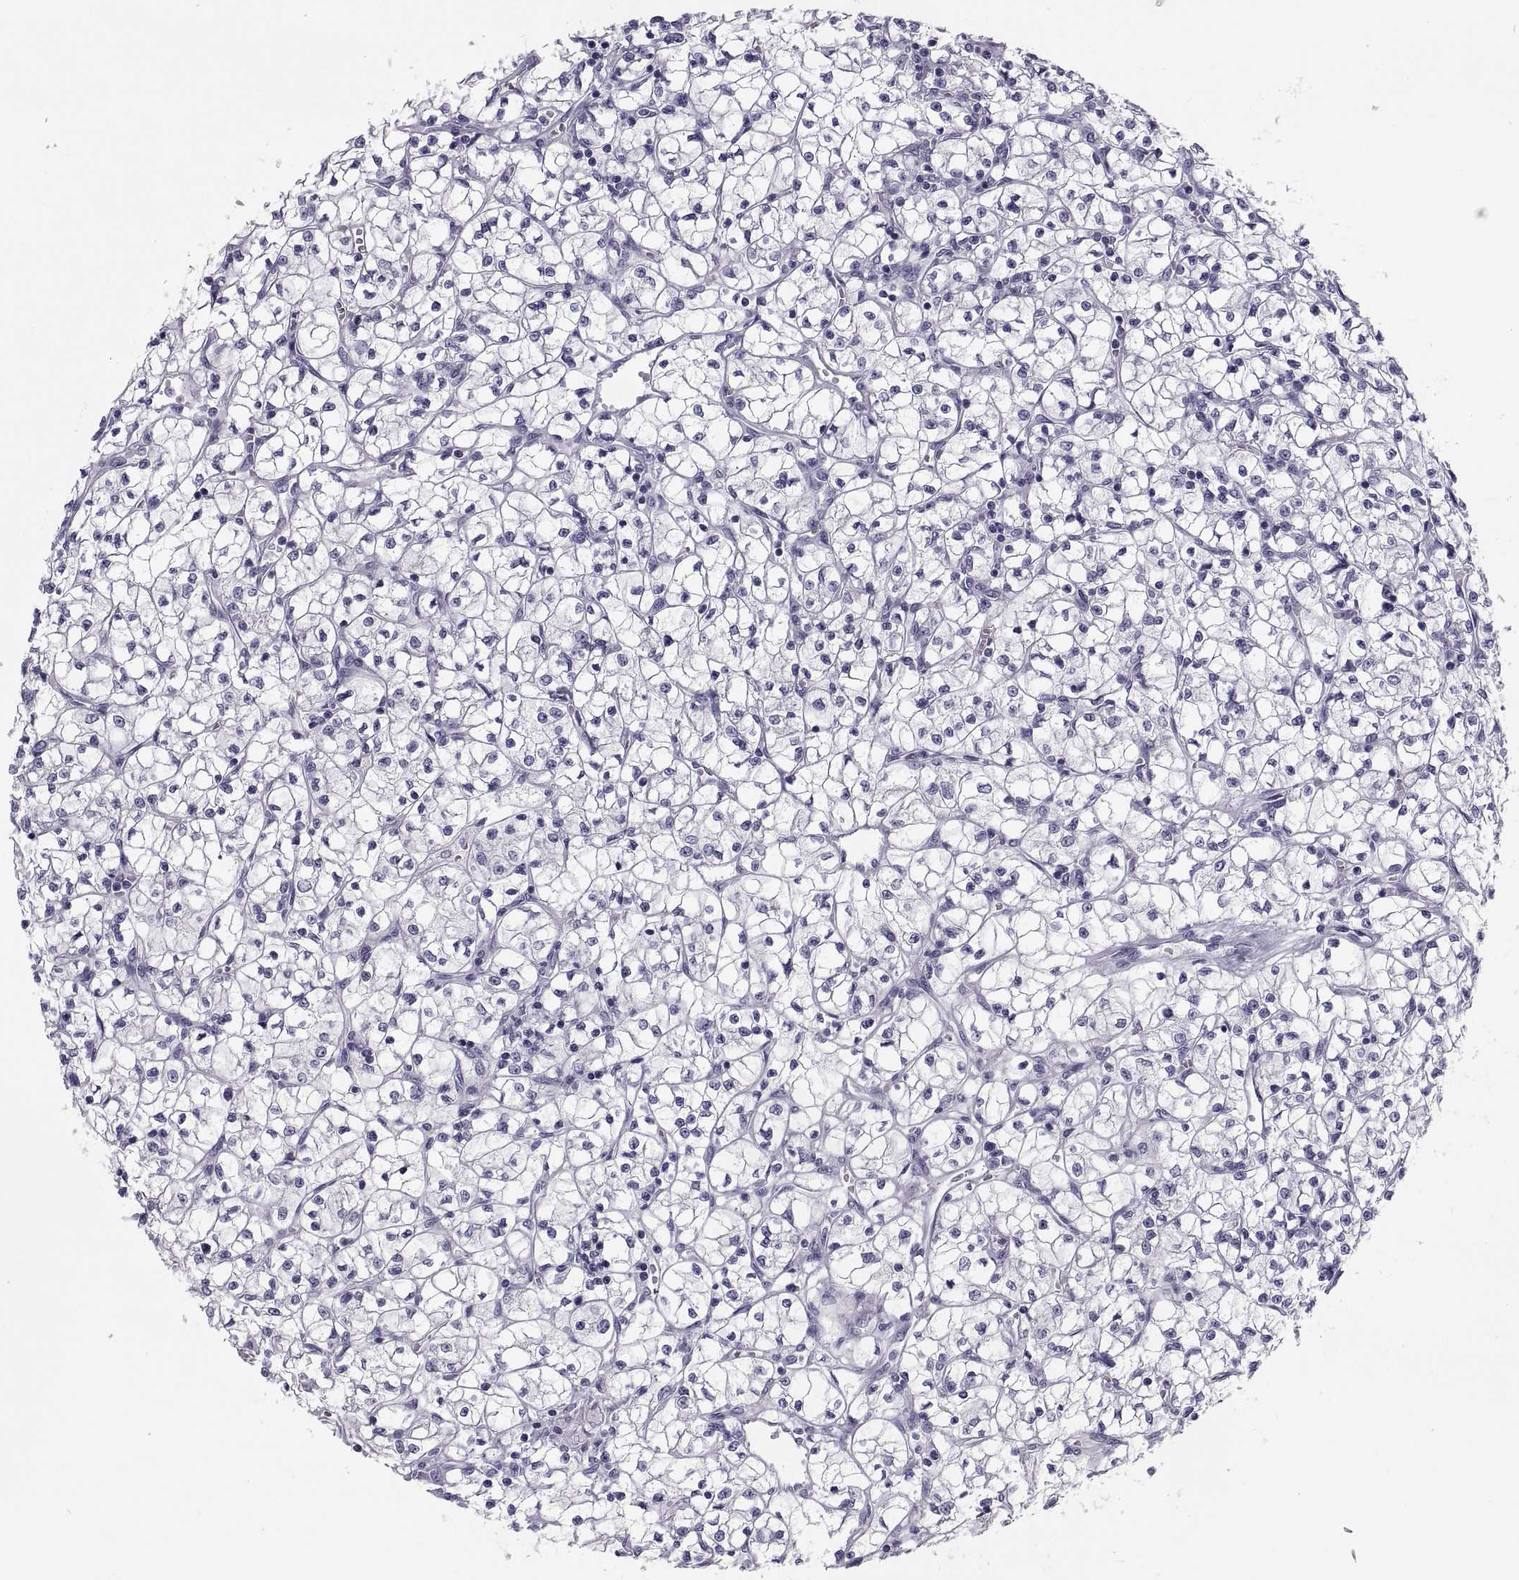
{"staining": {"intensity": "negative", "quantity": "none", "location": "none"}, "tissue": "renal cancer", "cell_type": "Tumor cells", "image_type": "cancer", "snomed": [{"axis": "morphology", "description": "Adenocarcinoma, NOS"}, {"axis": "topography", "description": "Kidney"}], "caption": "There is no significant expression in tumor cells of renal adenocarcinoma. Brightfield microscopy of immunohistochemistry stained with DAB (brown) and hematoxylin (blue), captured at high magnification.", "gene": "CRISP1", "patient": {"sex": "female", "age": 64}}